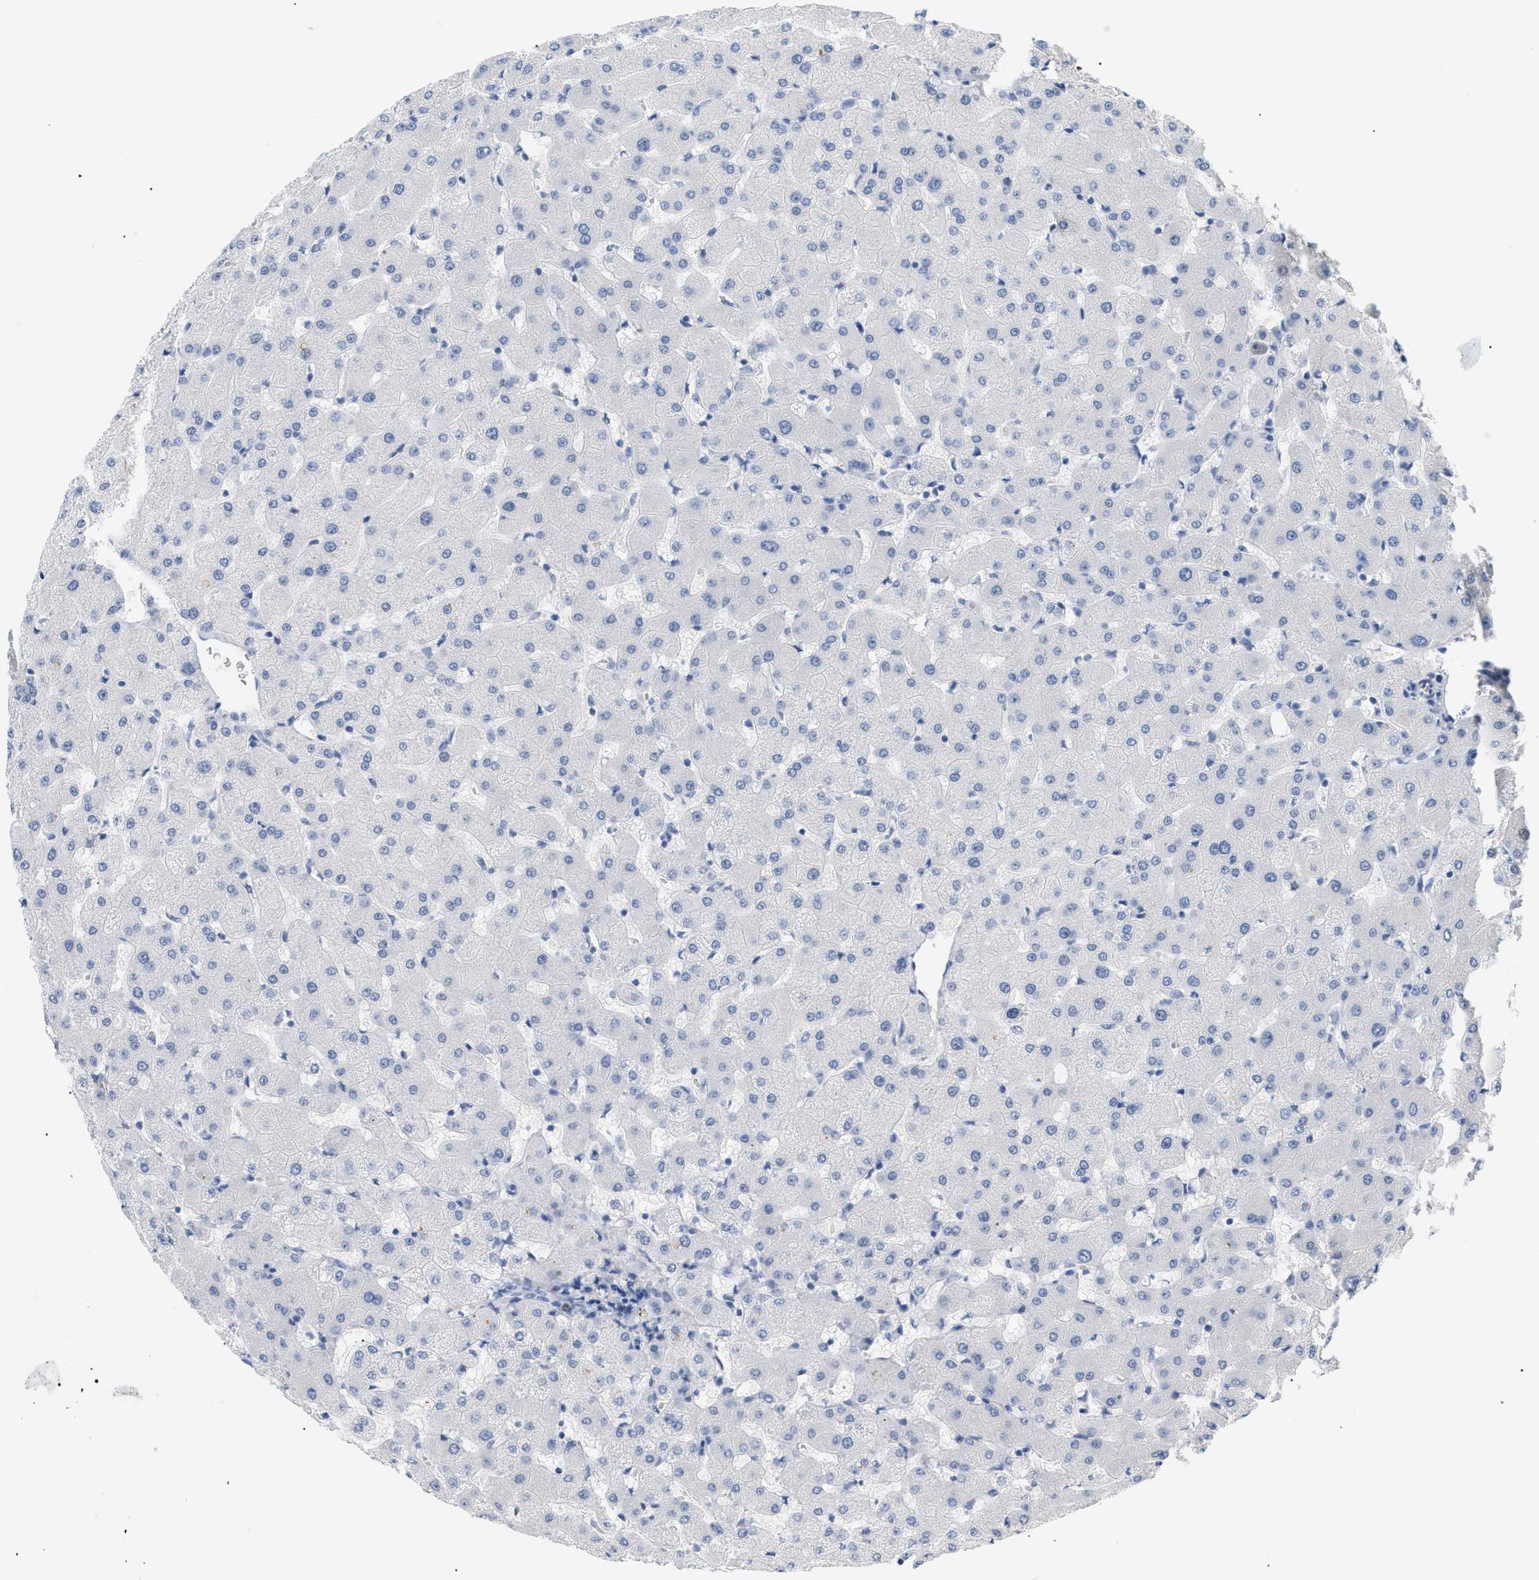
{"staining": {"intensity": "negative", "quantity": "none", "location": "none"}, "tissue": "liver", "cell_type": "Cholangiocytes", "image_type": "normal", "snomed": [{"axis": "morphology", "description": "Normal tissue, NOS"}, {"axis": "topography", "description": "Liver"}], "caption": "This is an immunohistochemistry (IHC) histopathology image of normal liver. There is no expression in cholangiocytes.", "gene": "CFH", "patient": {"sex": "female", "age": 63}}